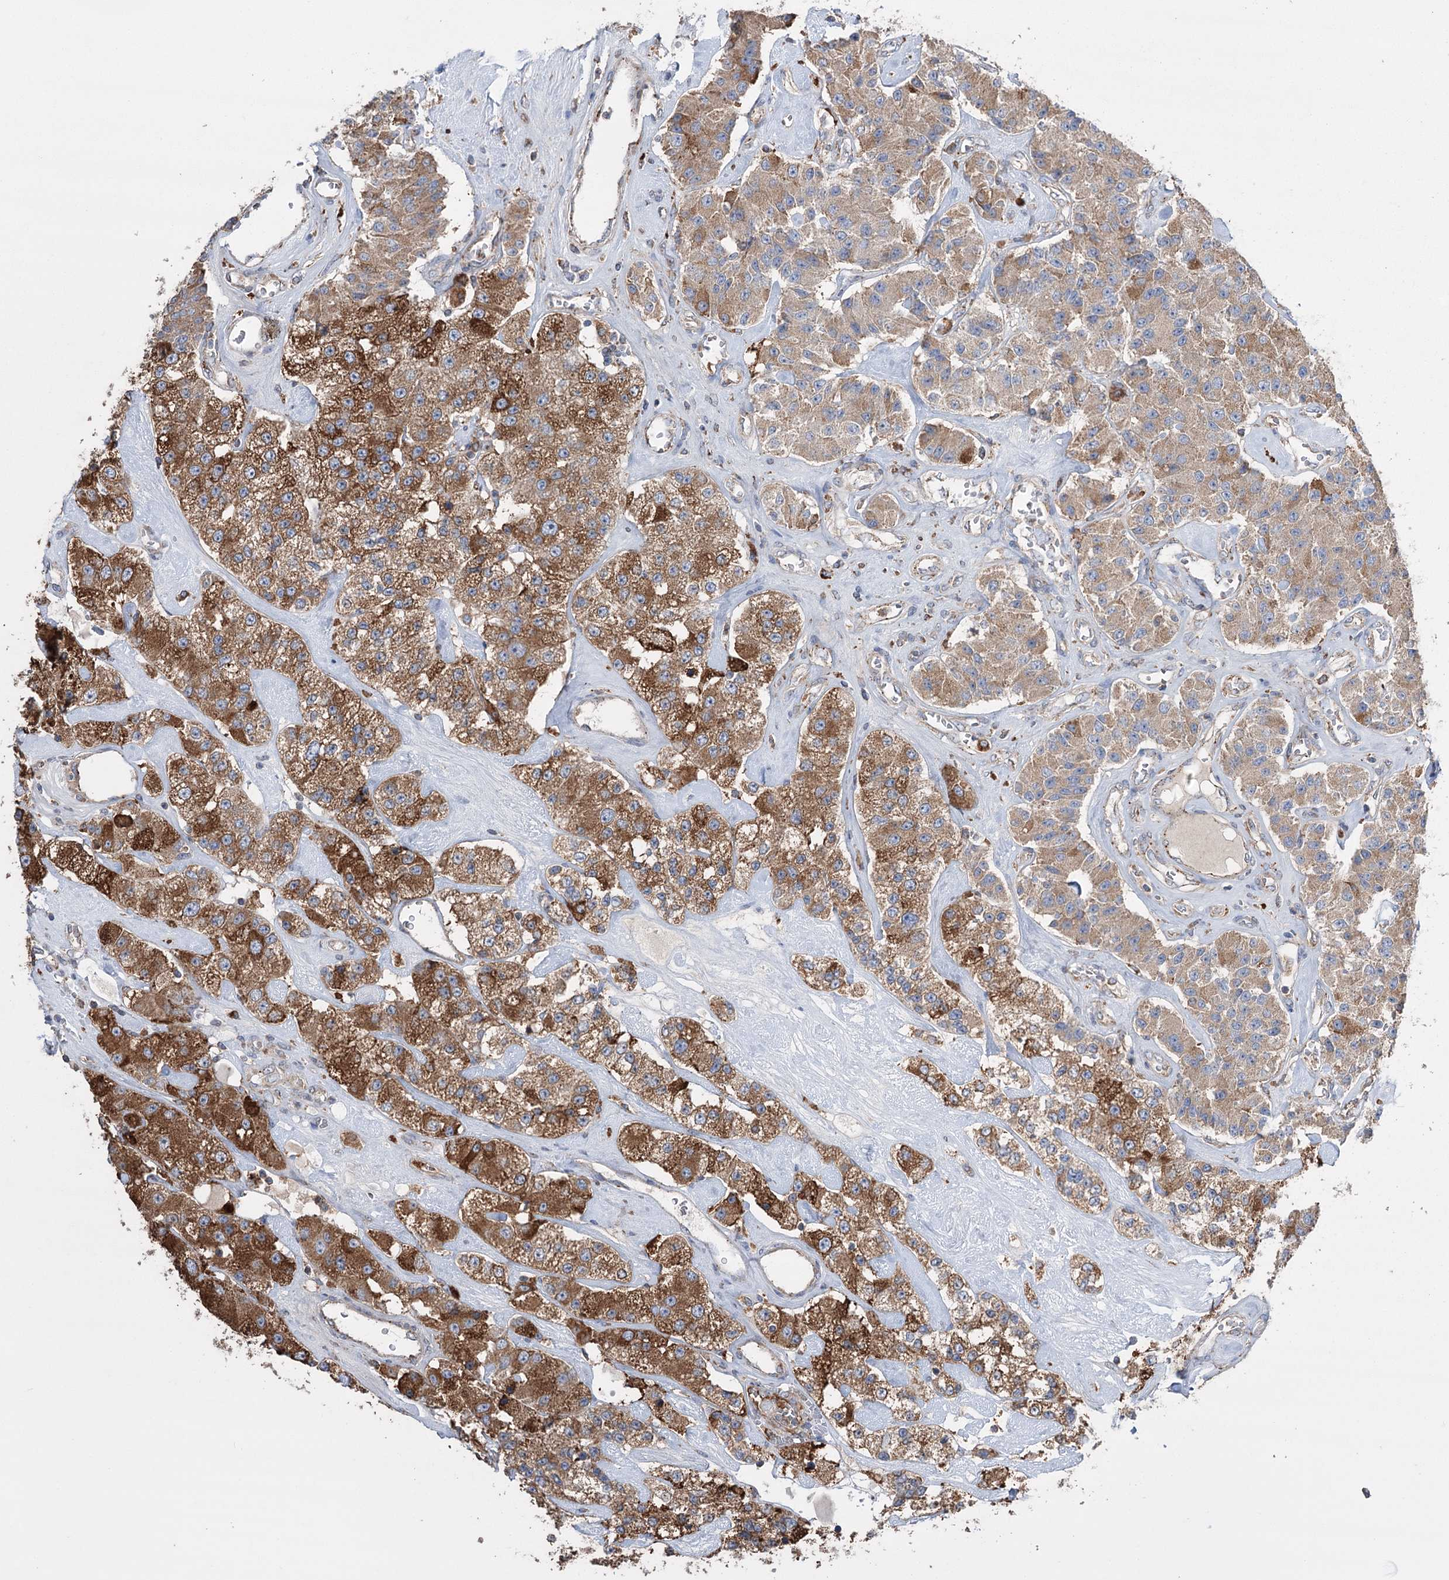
{"staining": {"intensity": "strong", "quantity": ">75%", "location": "cytoplasmic/membranous"}, "tissue": "carcinoid", "cell_type": "Tumor cells", "image_type": "cancer", "snomed": [{"axis": "morphology", "description": "Carcinoid, malignant, NOS"}, {"axis": "topography", "description": "Pancreas"}], "caption": "A photomicrograph of human malignant carcinoid stained for a protein shows strong cytoplasmic/membranous brown staining in tumor cells. Using DAB (brown) and hematoxylin (blue) stains, captured at high magnification using brightfield microscopy.", "gene": "TRIM71", "patient": {"sex": "male", "age": 41}}